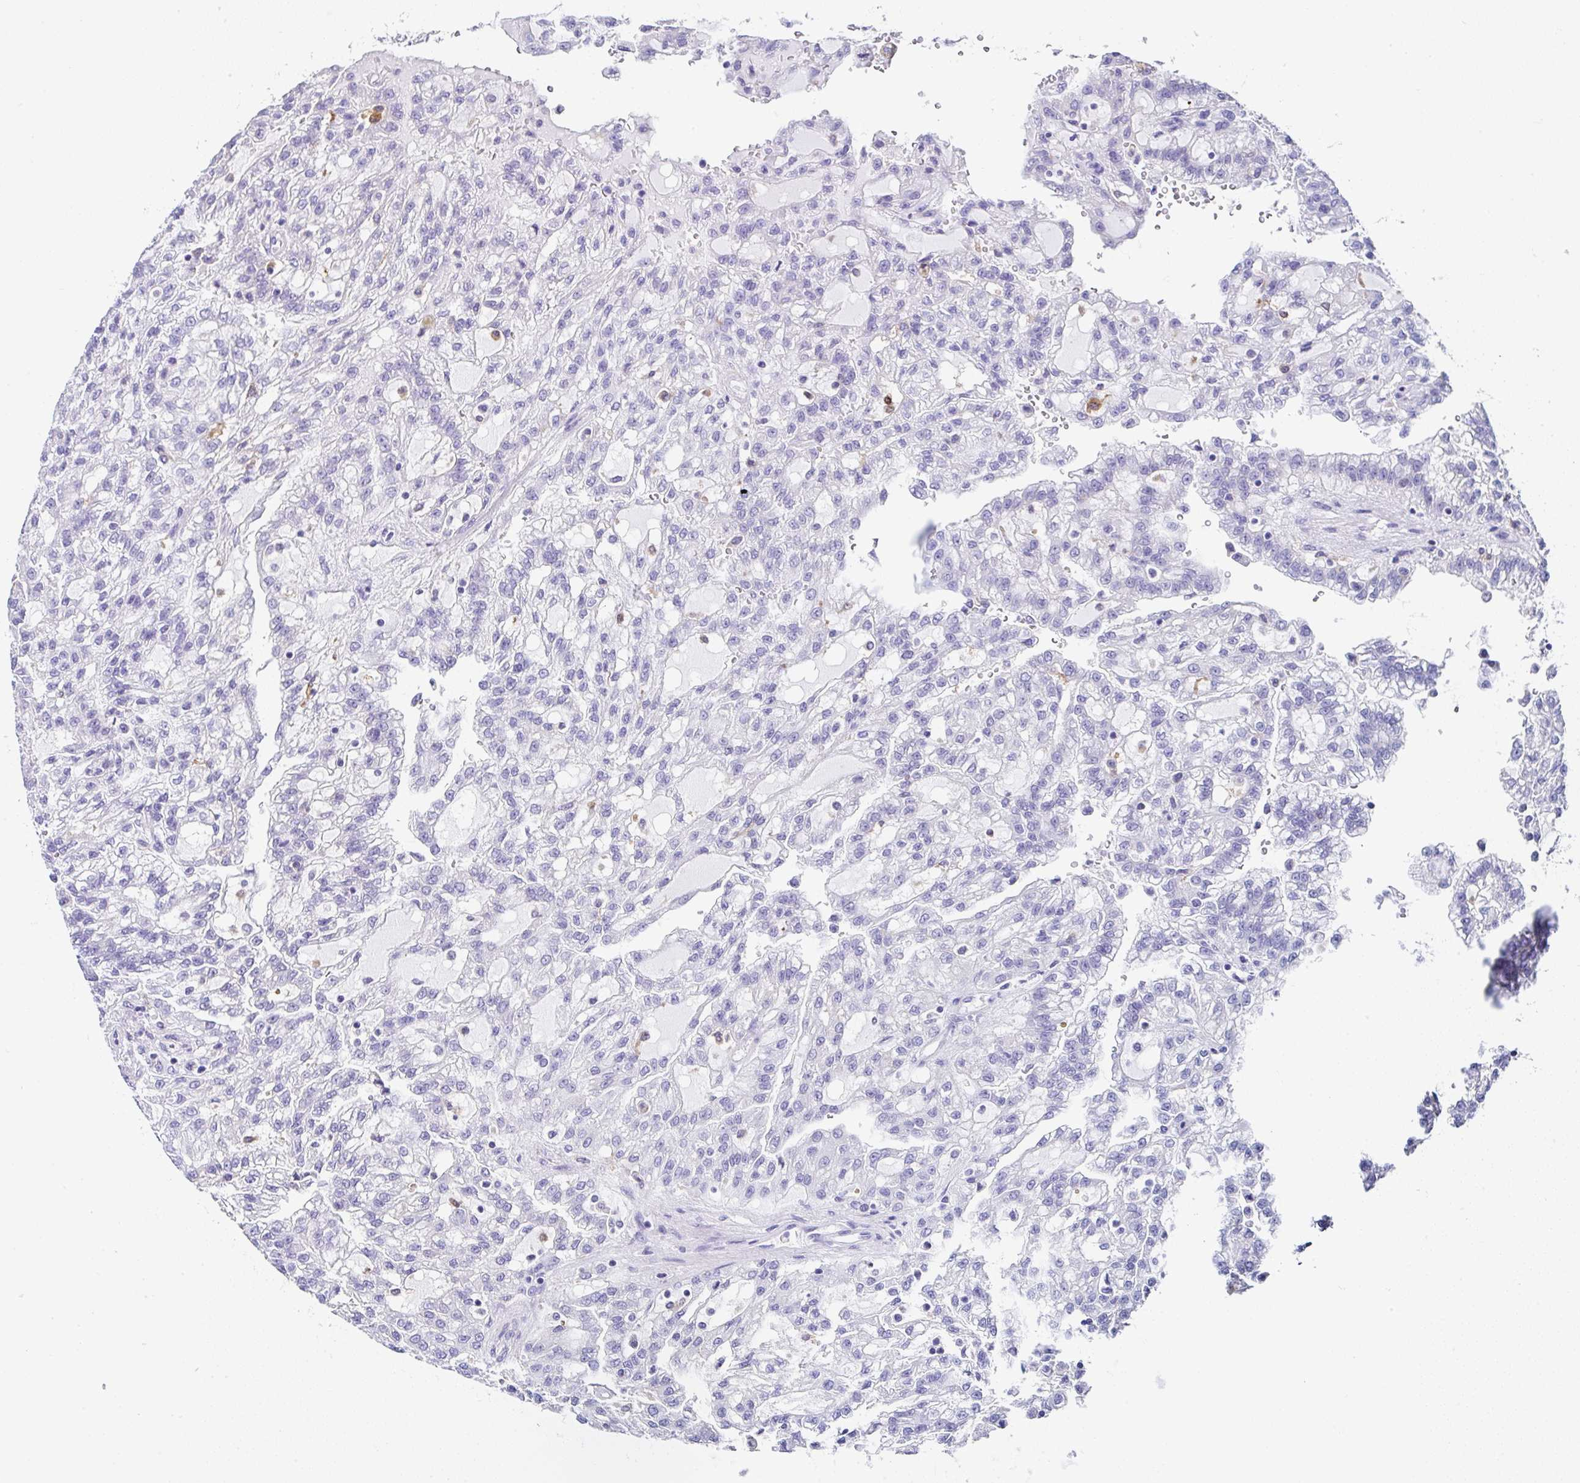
{"staining": {"intensity": "negative", "quantity": "none", "location": "none"}, "tissue": "renal cancer", "cell_type": "Tumor cells", "image_type": "cancer", "snomed": [{"axis": "morphology", "description": "Adenocarcinoma, NOS"}, {"axis": "topography", "description": "Kidney"}], "caption": "The histopathology image shows no staining of tumor cells in adenocarcinoma (renal).", "gene": "UGT3A1", "patient": {"sex": "male", "age": 63}}